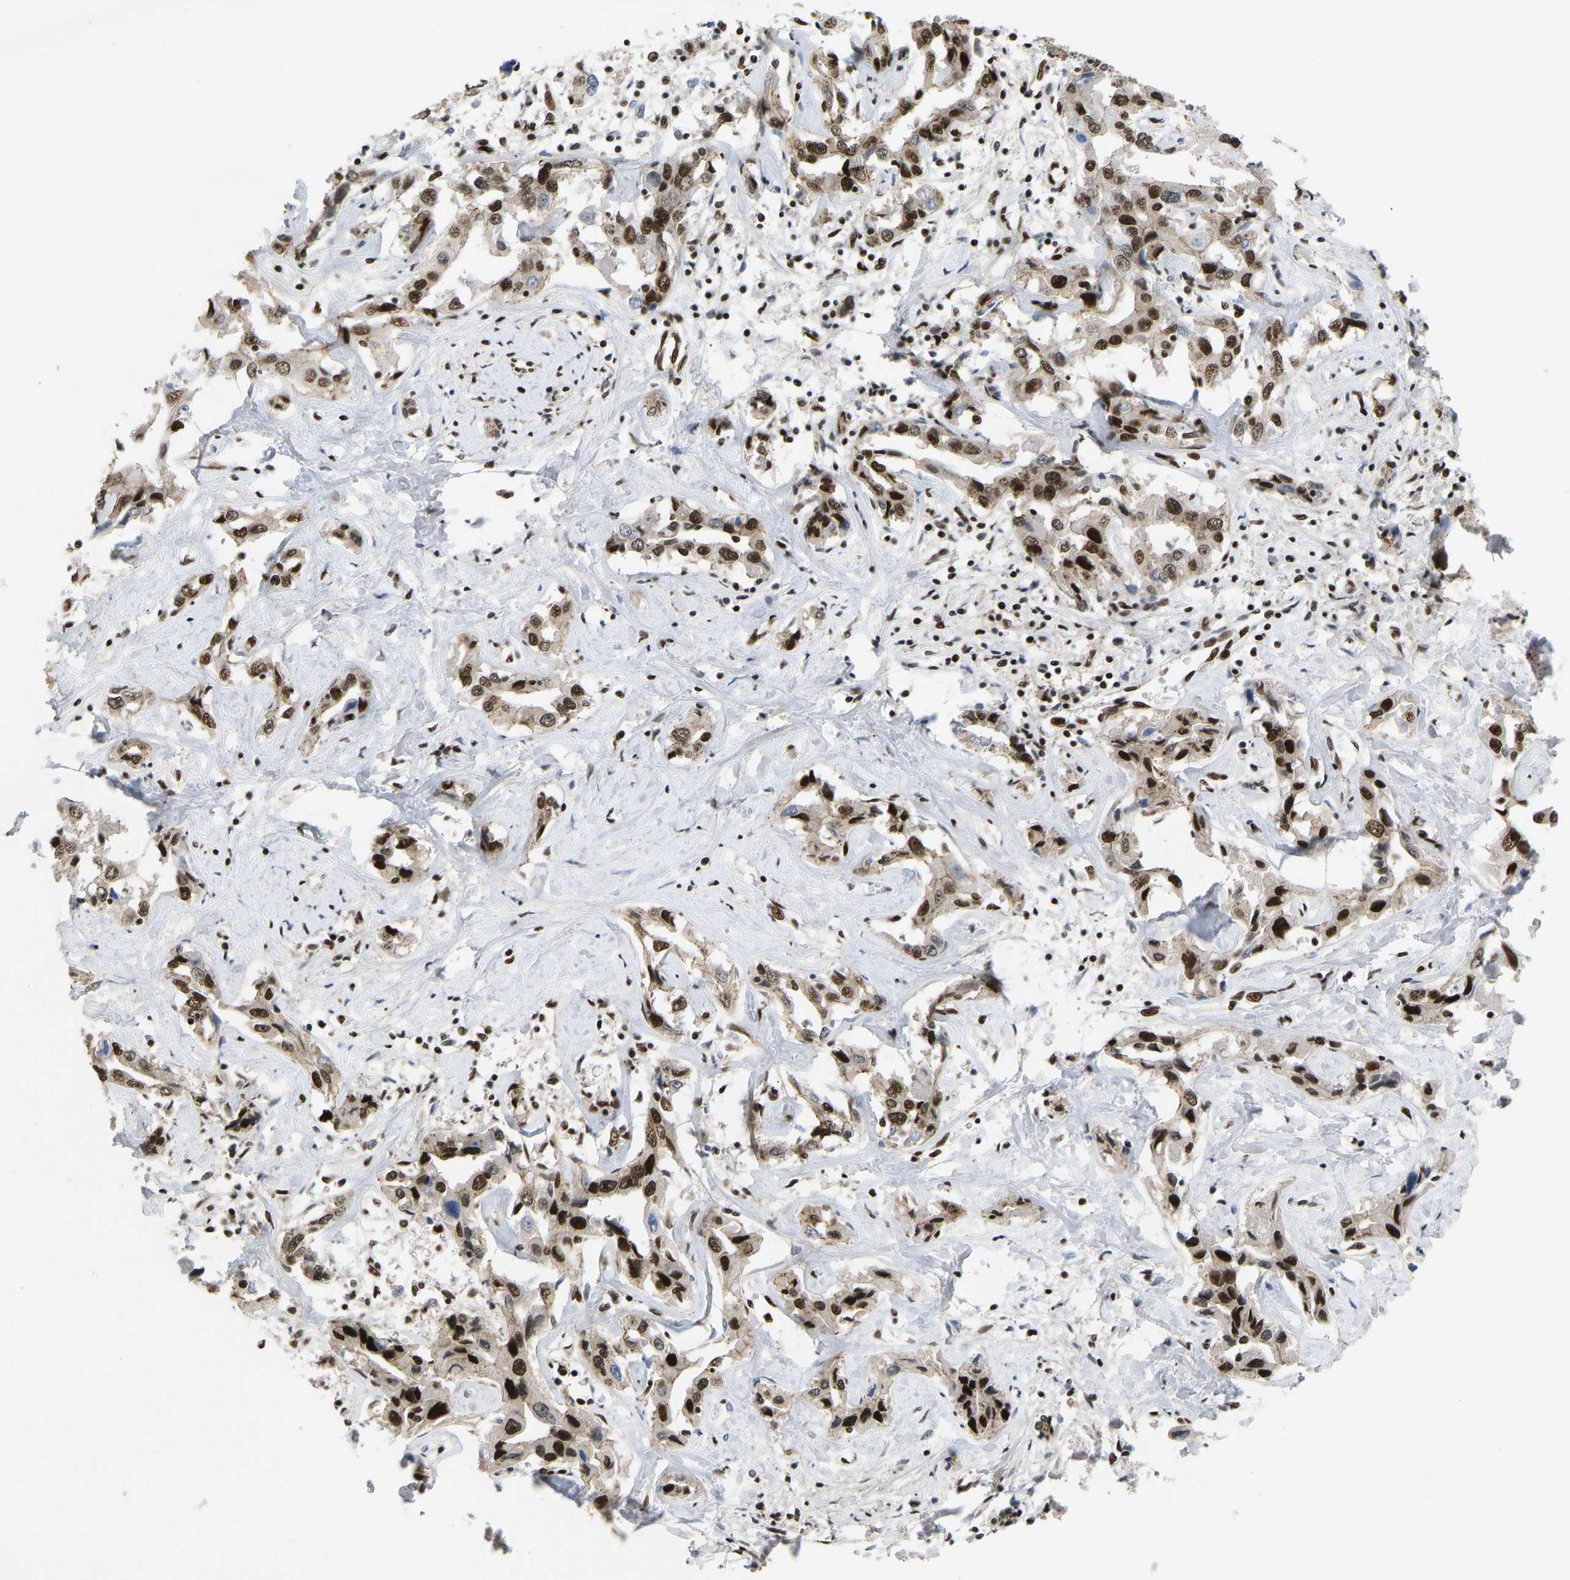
{"staining": {"intensity": "strong", "quantity": ">75%", "location": "nuclear"}, "tissue": "liver cancer", "cell_type": "Tumor cells", "image_type": "cancer", "snomed": [{"axis": "morphology", "description": "Cholangiocarcinoma"}, {"axis": "topography", "description": "Liver"}], "caption": "Immunohistochemistry of cholangiocarcinoma (liver) demonstrates high levels of strong nuclear staining in approximately >75% of tumor cells.", "gene": "FOXK1", "patient": {"sex": "male", "age": 59}}